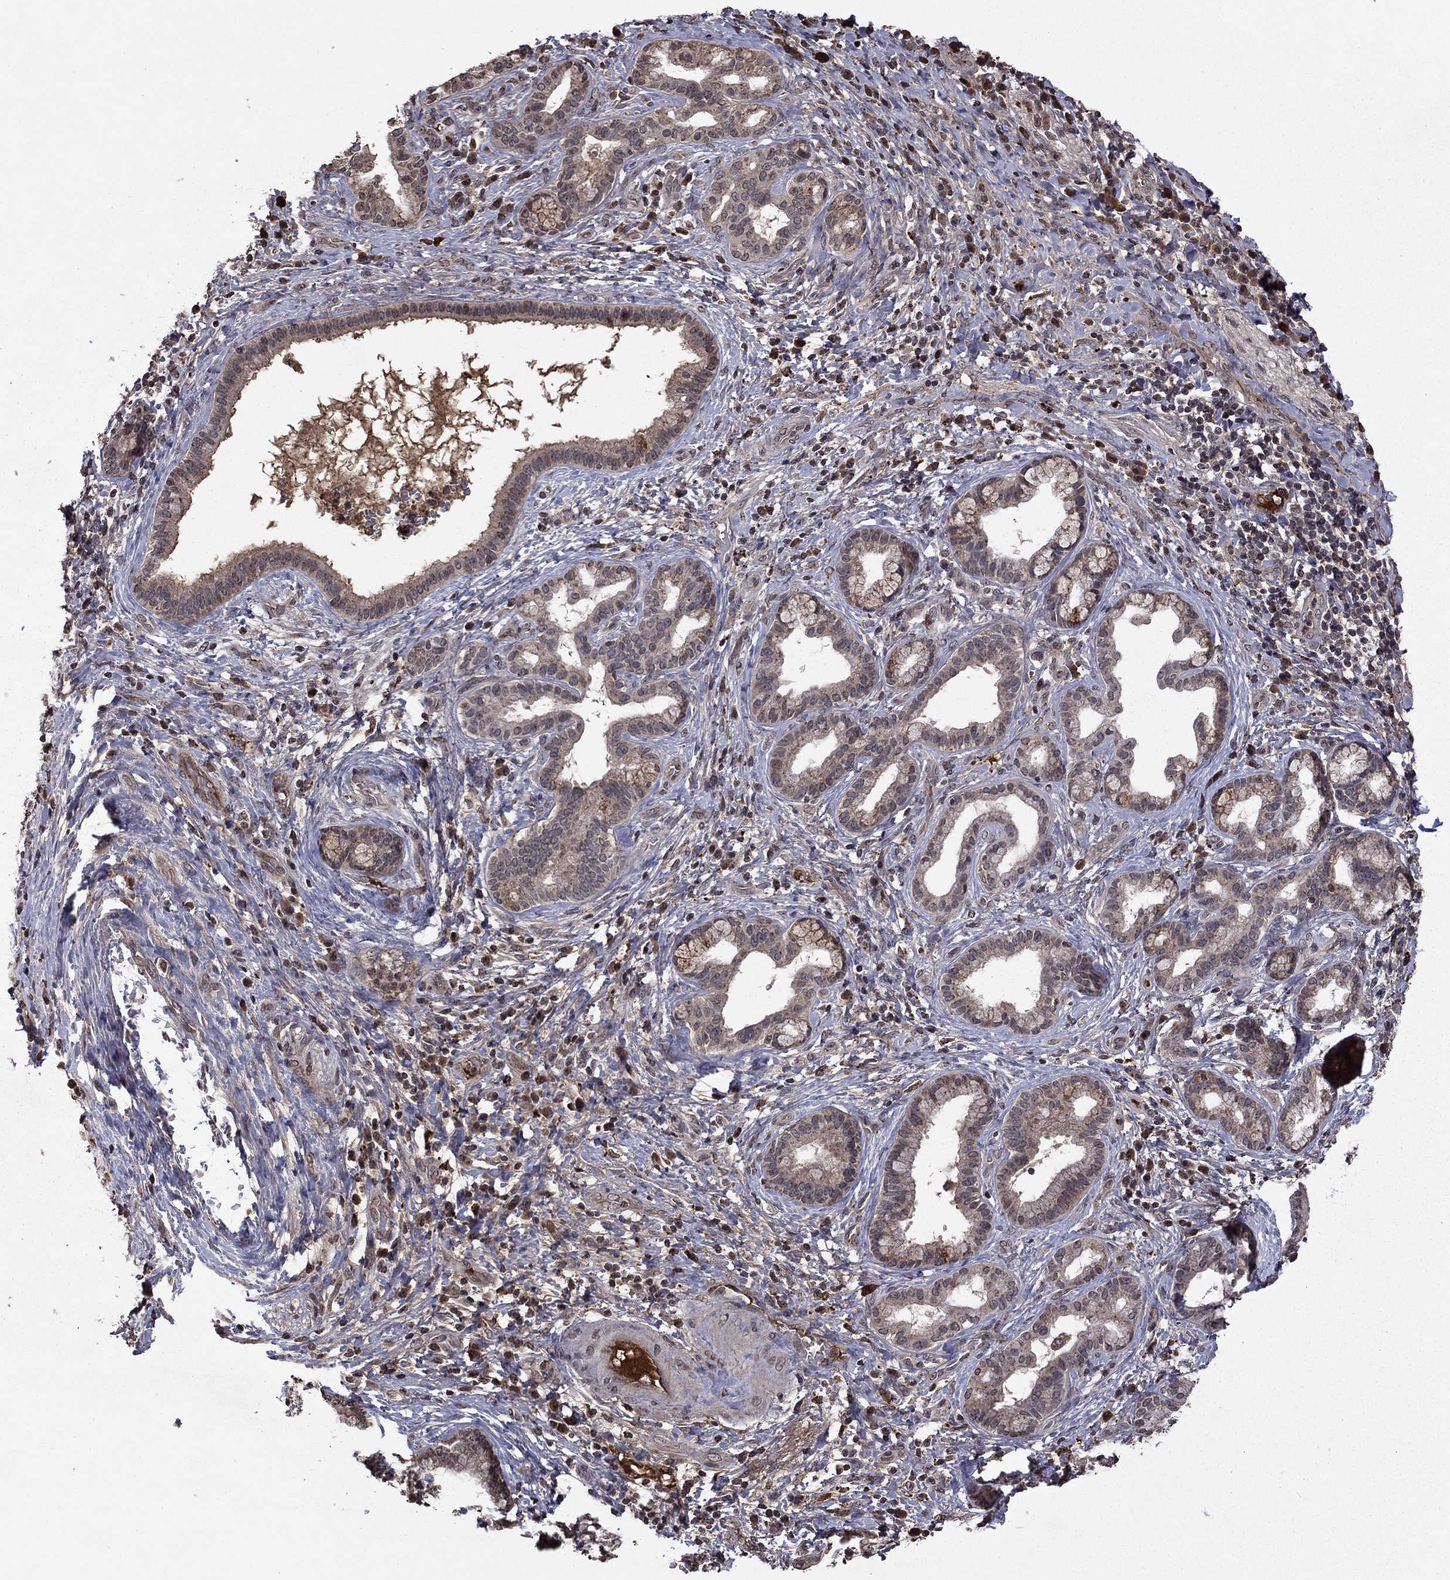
{"staining": {"intensity": "weak", "quantity": "<25%", "location": "cytoplasmic/membranous"}, "tissue": "liver cancer", "cell_type": "Tumor cells", "image_type": "cancer", "snomed": [{"axis": "morphology", "description": "Cholangiocarcinoma"}, {"axis": "topography", "description": "Liver"}], "caption": "High power microscopy histopathology image of an immunohistochemistry (IHC) image of cholangiocarcinoma (liver), revealing no significant staining in tumor cells. (Stains: DAB (3,3'-diaminobenzidine) immunohistochemistry with hematoxylin counter stain, Microscopy: brightfield microscopy at high magnification).", "gene": "NLGN1", "patient": {"sex": "female", "age": 73}}